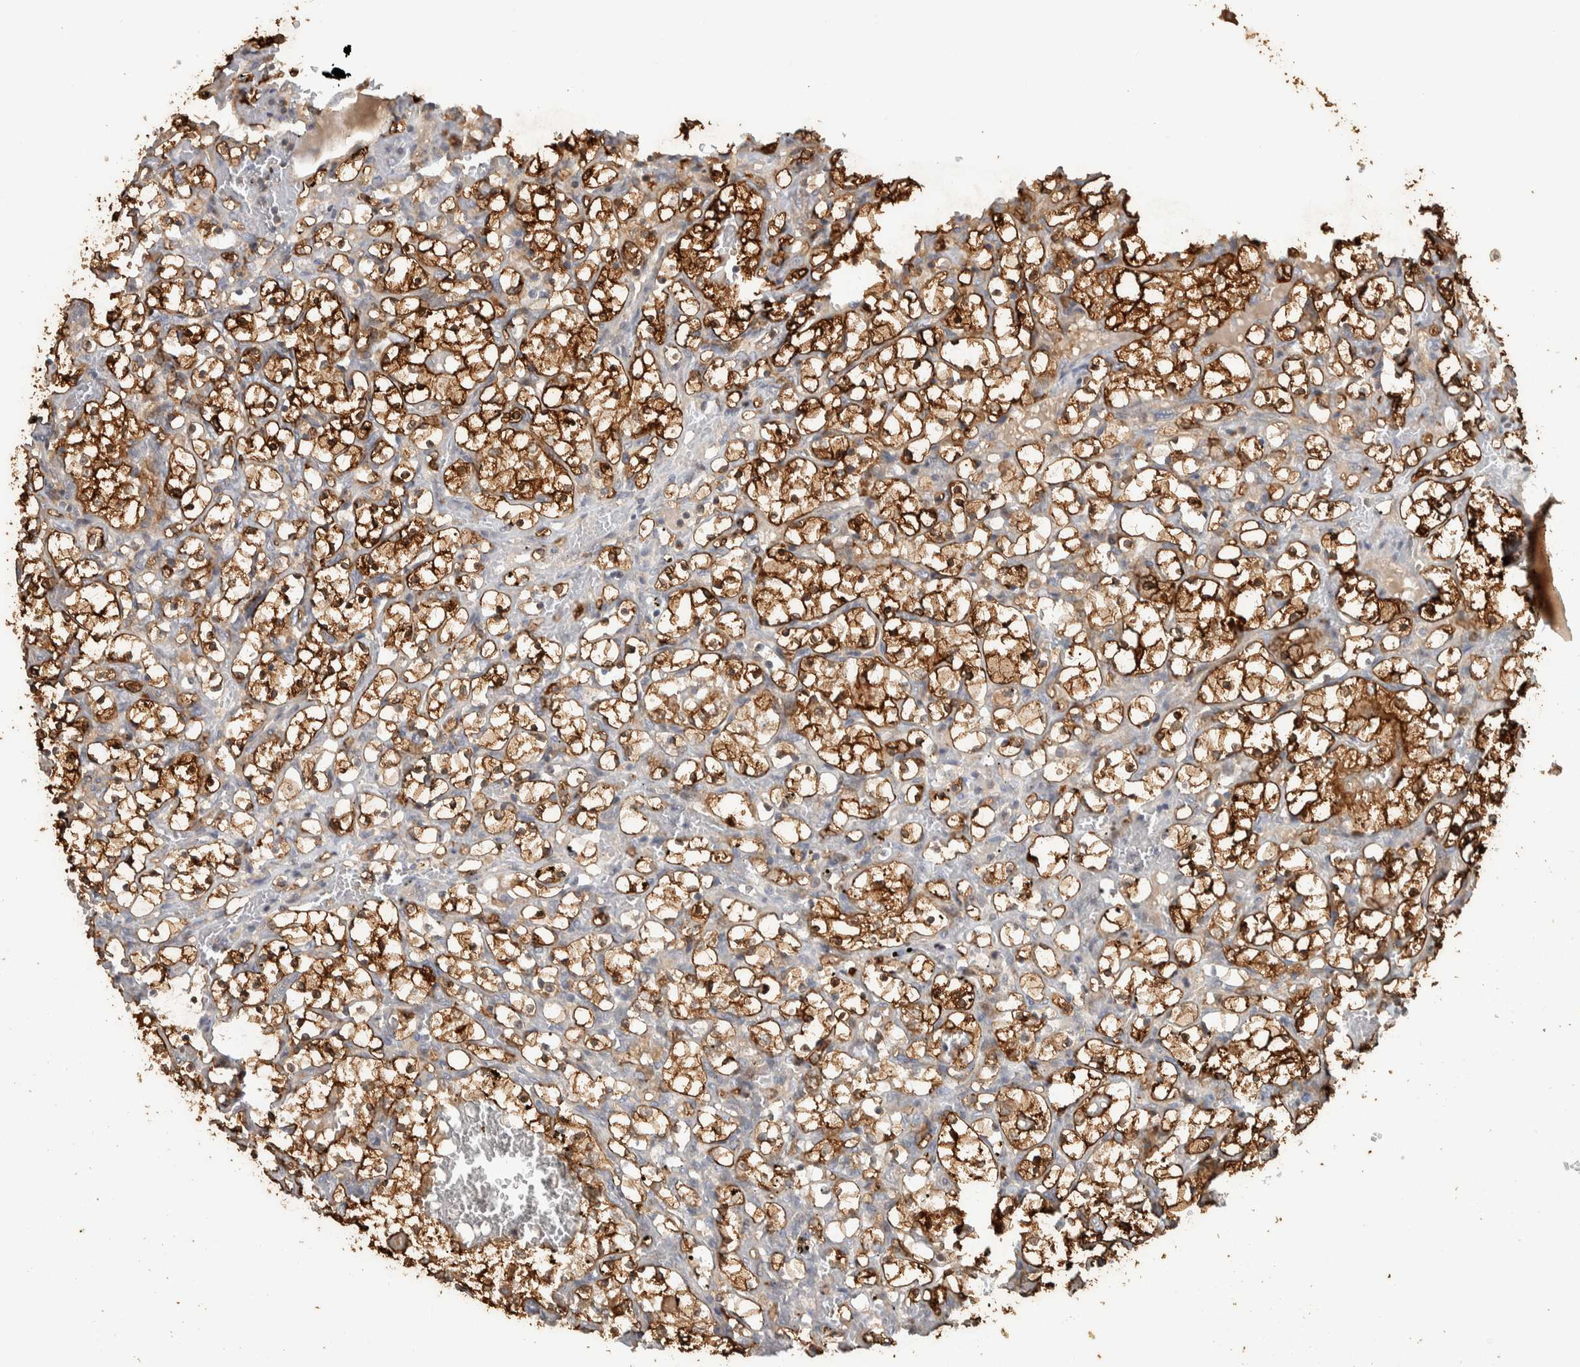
{"staining": {"intensity": "strong", "quantity": ">75%", "location": "cytoplasmic/membranous"}, "tissue": "renal cancer", "cell_type": "Tumor cells", "image_type": "cancer", "snomed": [{"axis": "morphology", "description": "Adenocarcinoma, NOS"}, {"axis": "topography", "description": "Kidney"}], "caption": "Brown immunohistochemical staining in human renal adenocarcinoma displays strong cytoplasmic/membranous expression in about >75% of tumor cells.", "gene": "CNTROB", "patient": {"sex": "female", "age": 69}}